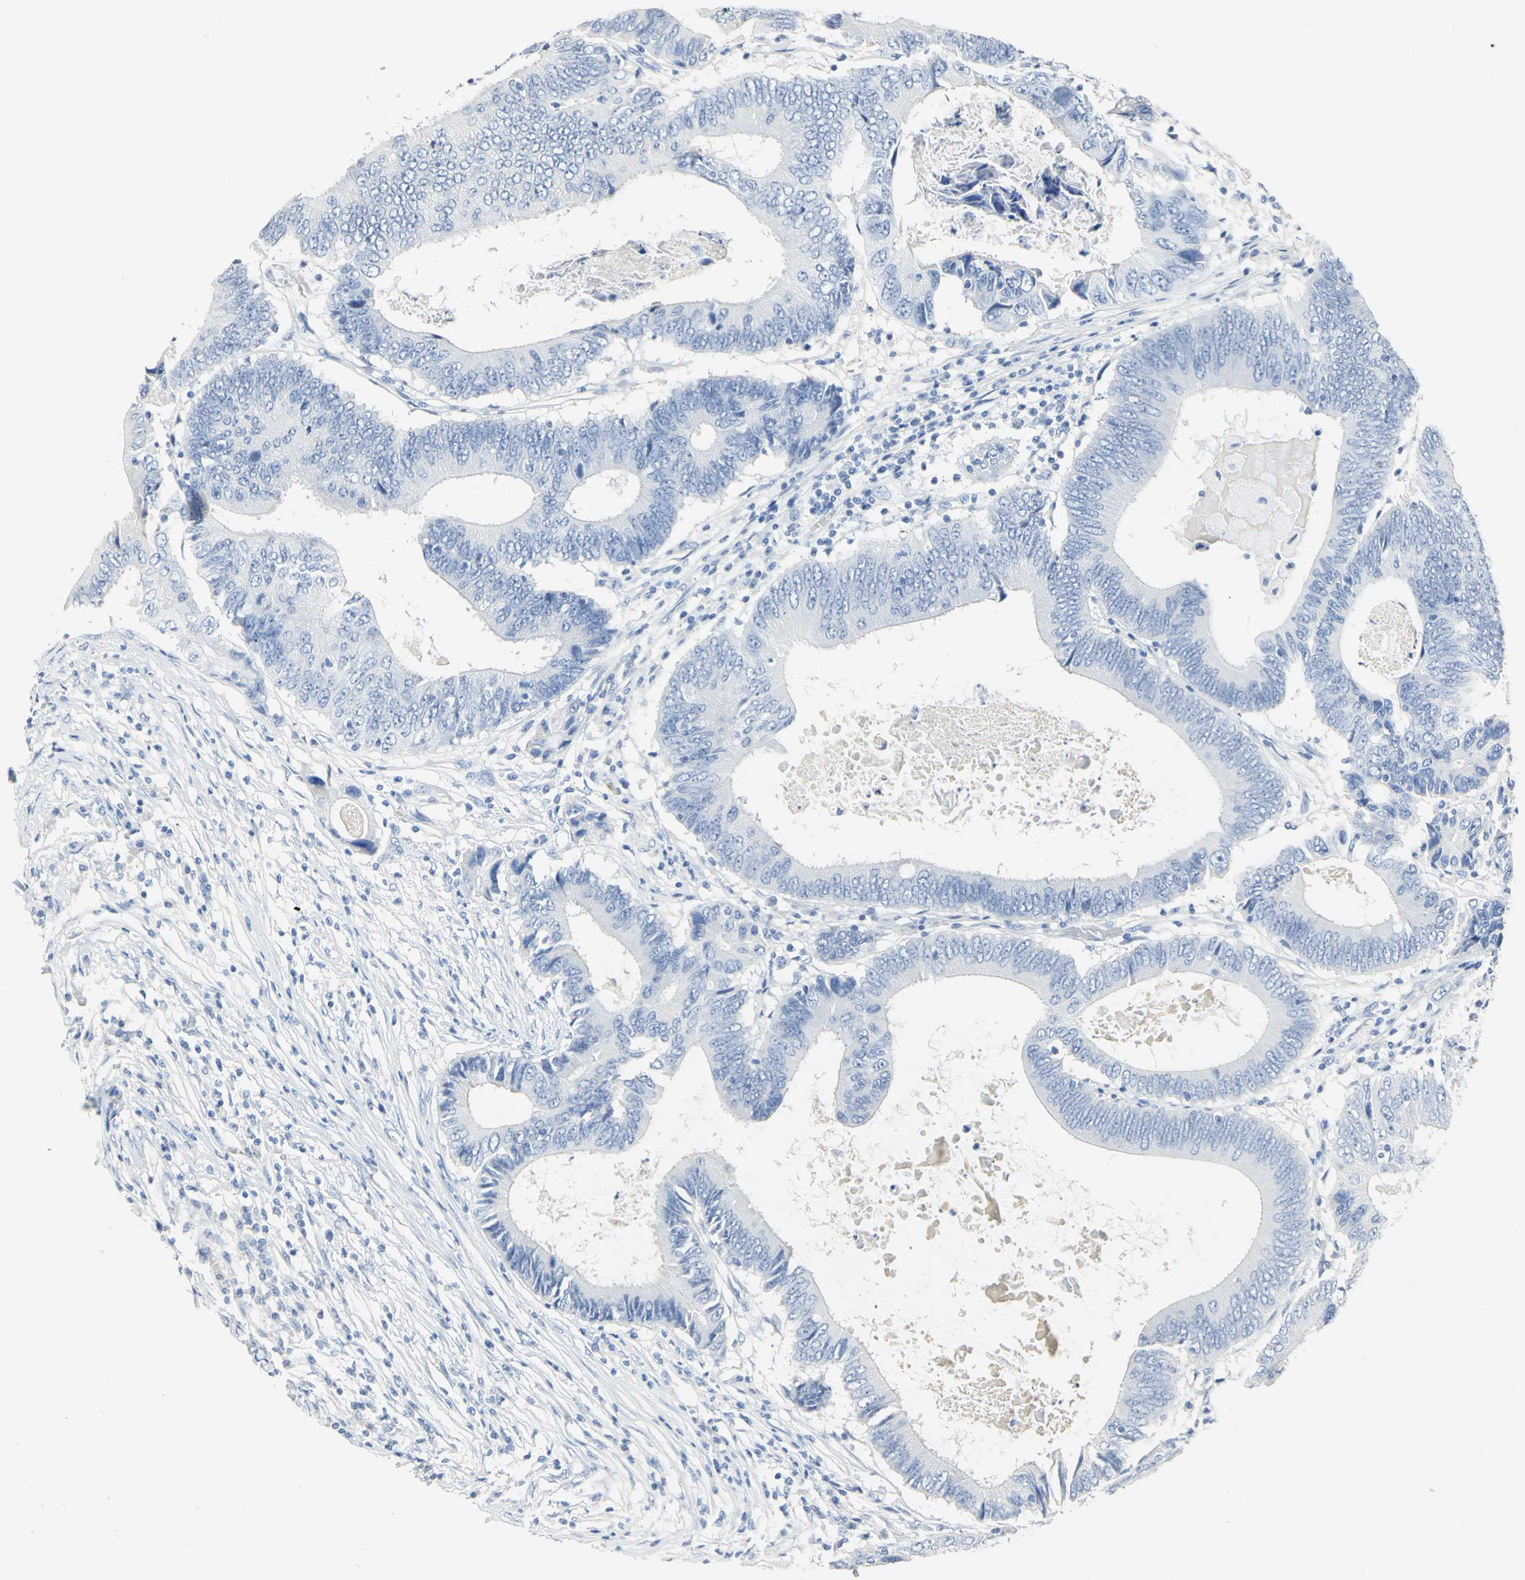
{"staining": {"intensity": "negative", "quantity": "none", "location": "none"}, "tissue": "colorectal cancer", "cell_type": "Tumor cells", "image_type": "cancer", "snomed": [{"axis": "morphology", "description": "Adenocarcinoma, NOS"}, {"axis": "topography", "description": "Colon"}], "caption": "Human colorectal adenocarcinoma stained for a protein using IHC demonstrates no positivity in tumor cells.", "gene": "CA3", "patient": {"sex": "female", "age": 78}}